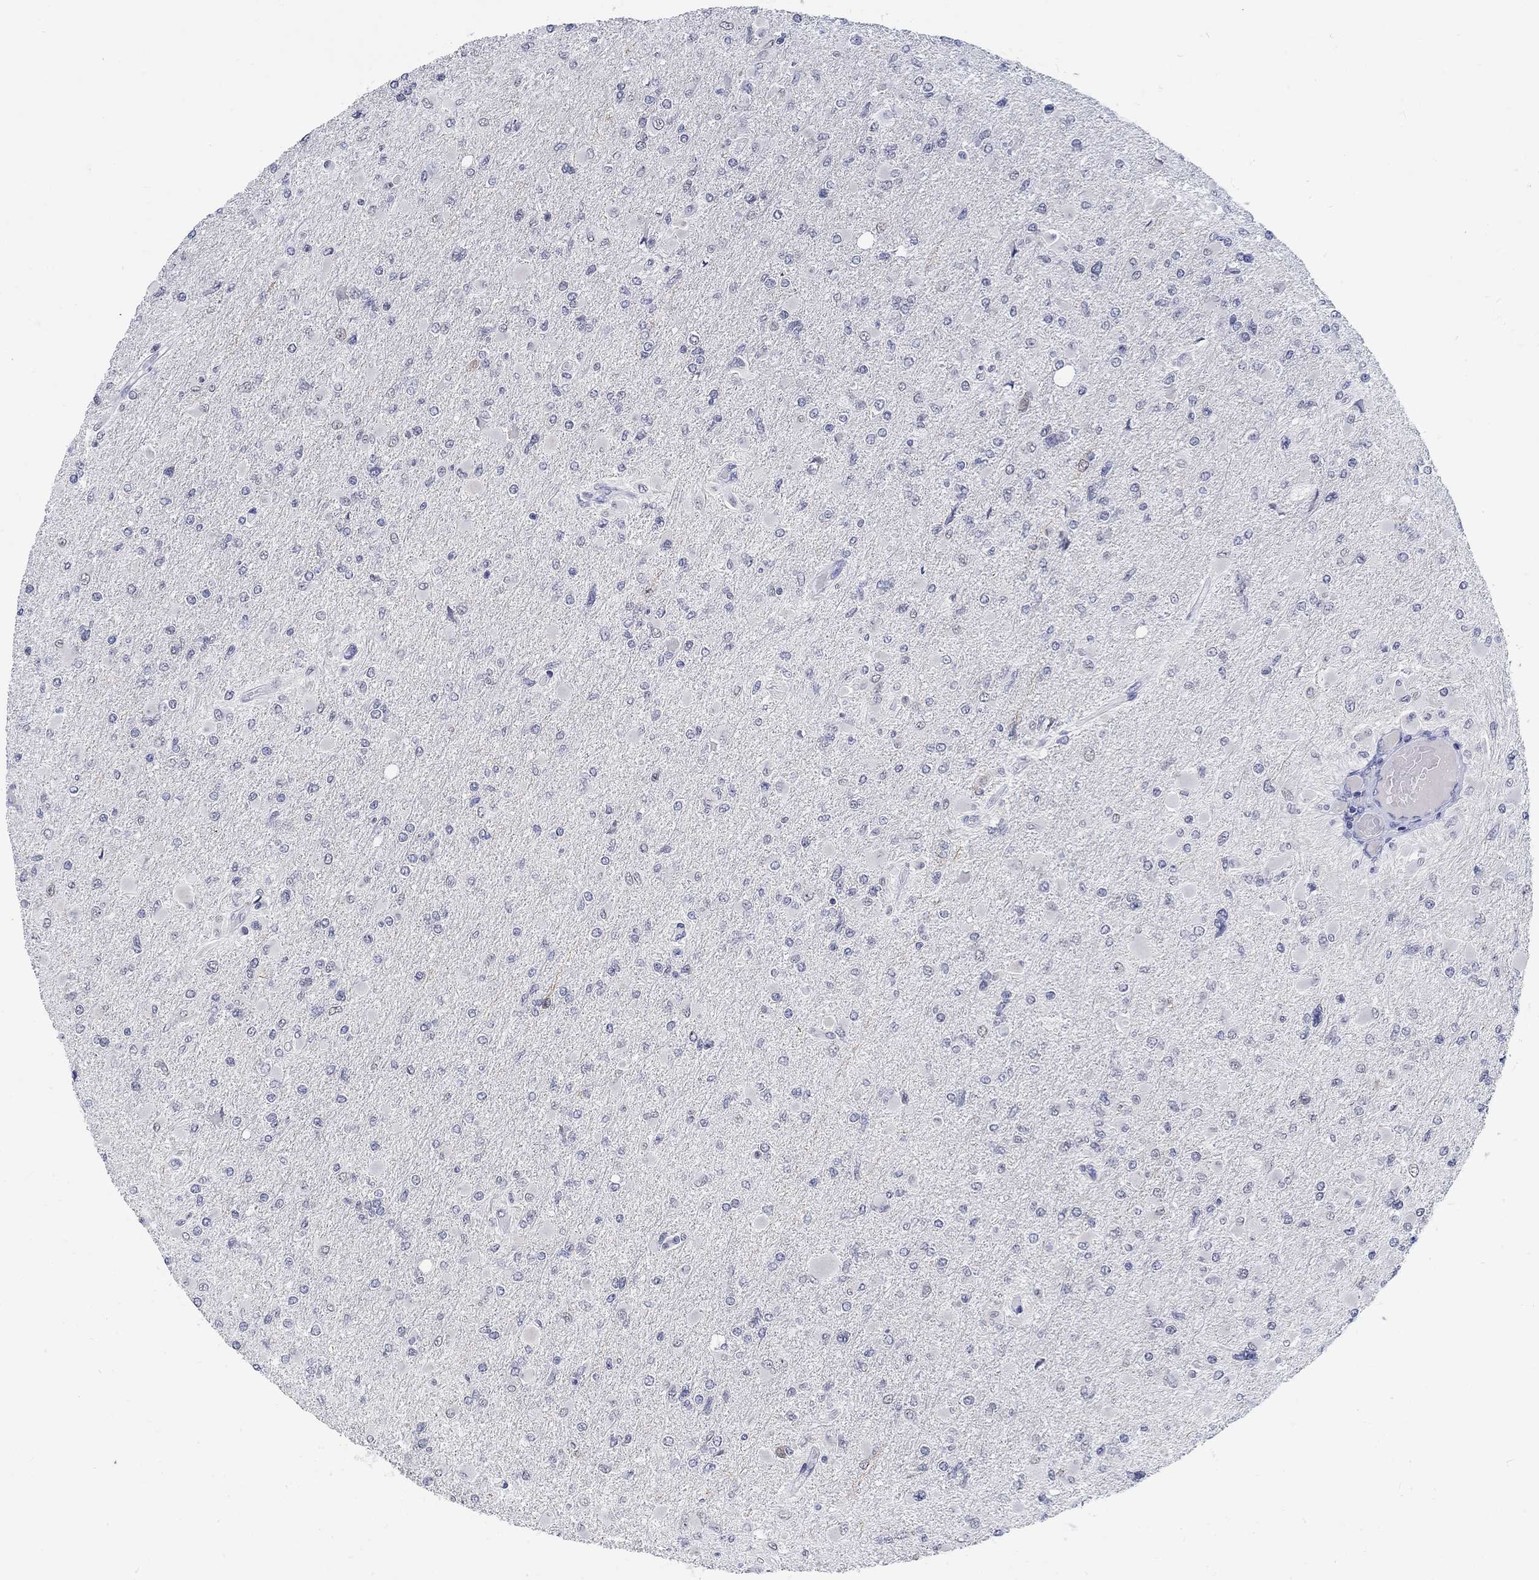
{"staining": {"intensity": "negative", "quantity": "none", "location": "none"}, "tissue": "glioma", "cell_type": "Tumor cells", "image_type": "cancer", "snomed": [{"axis": "morphology", "description": "Glioma, malignant, High grade"}, {"axis": "topography", "description": "Cerebral cortex"}], "caption": "Immunohistochemistry (IHC) of human glioma shows no positivity in tumor cells.", "gene": "ANKS1B", "patient": {"sex": "female", "age": 36}}